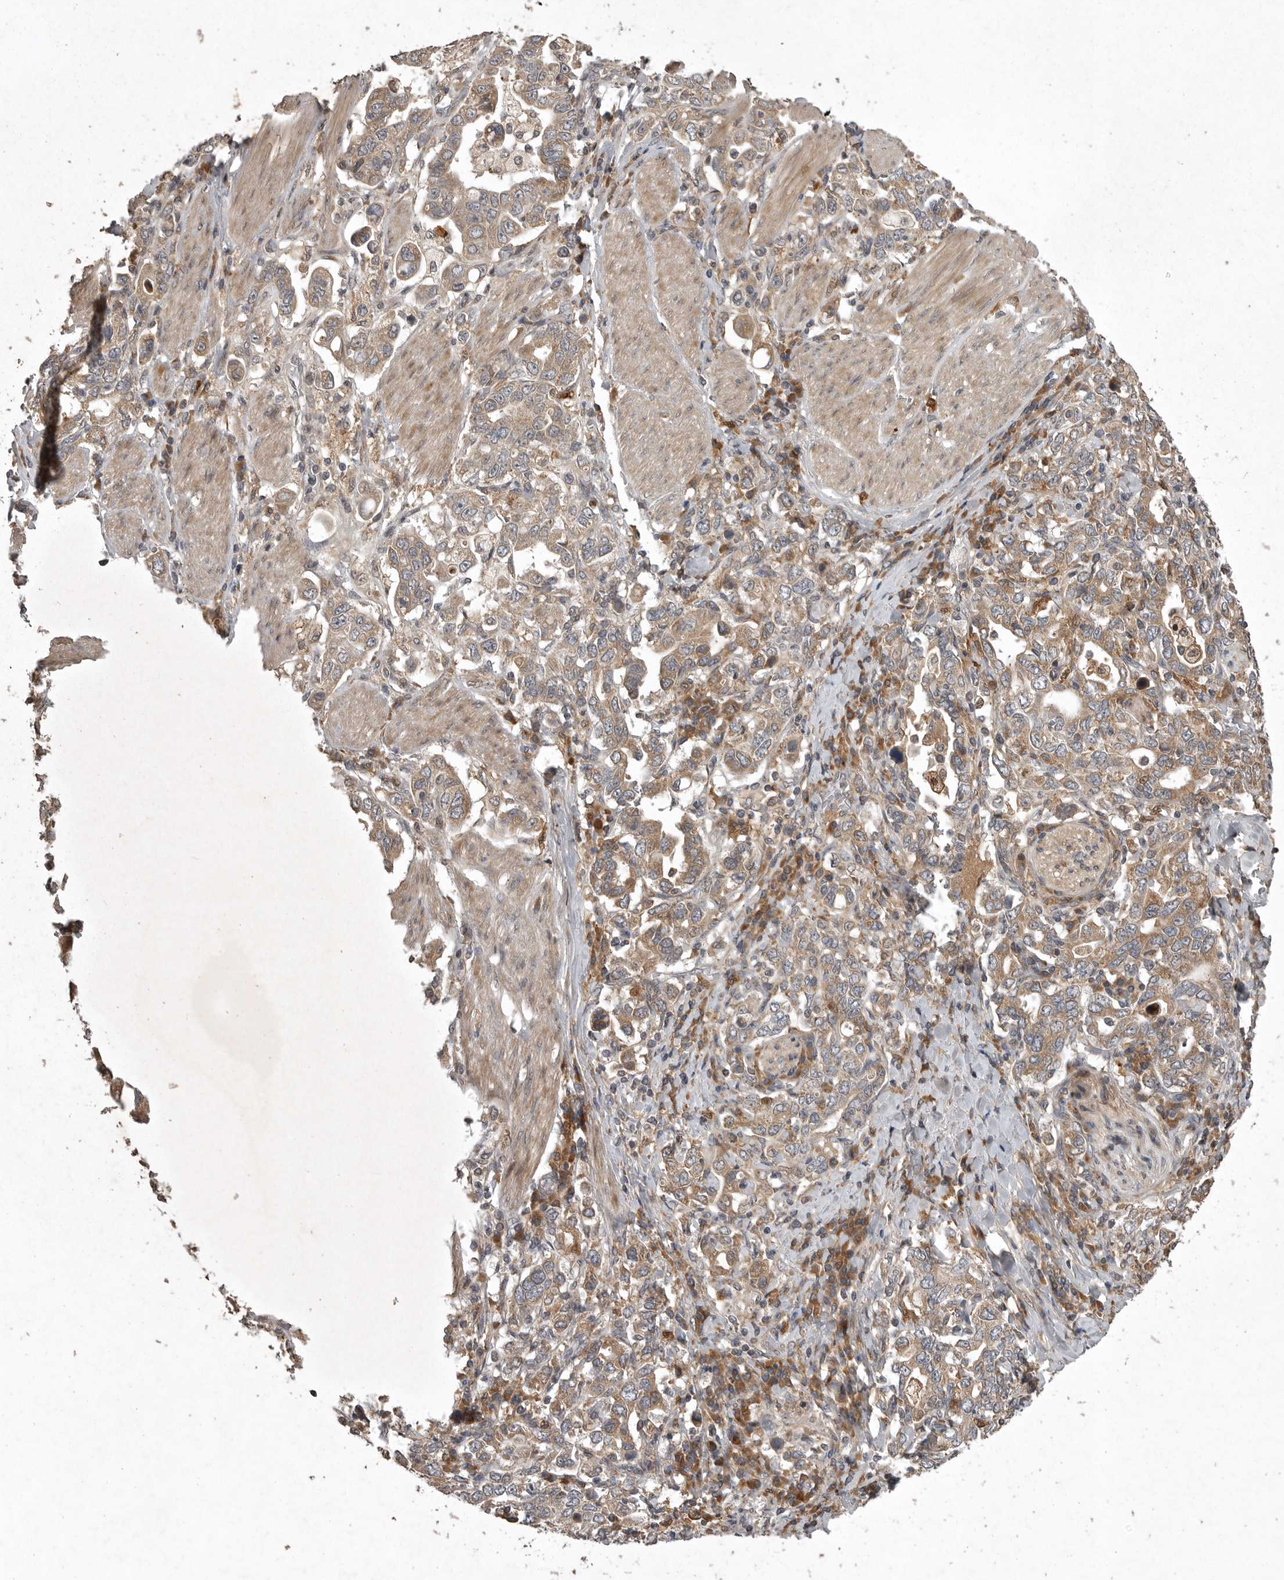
{"staining": {"intensity": "moderate", "quantity": ">75%", "location": "cytoplasmic/membranous"}, "tissue": "stomach cancer", "cell_type": "Tumor cells", "image_type": "cancer", "snomed": [{"axis": "morphology", "description": "Adenocarcinoma, NOS"}, {"axis": "topography", "description": "Stomach, upper"}], "caption": "Stomach adenocarcinoma was stained to show a protein in brown. There is medium levels of moderate cytoplasmic/membranous positivity in approximately >75% of tumor cells.", "gene": "GPR31", "patient": {"sex": "male", "age": 62}}